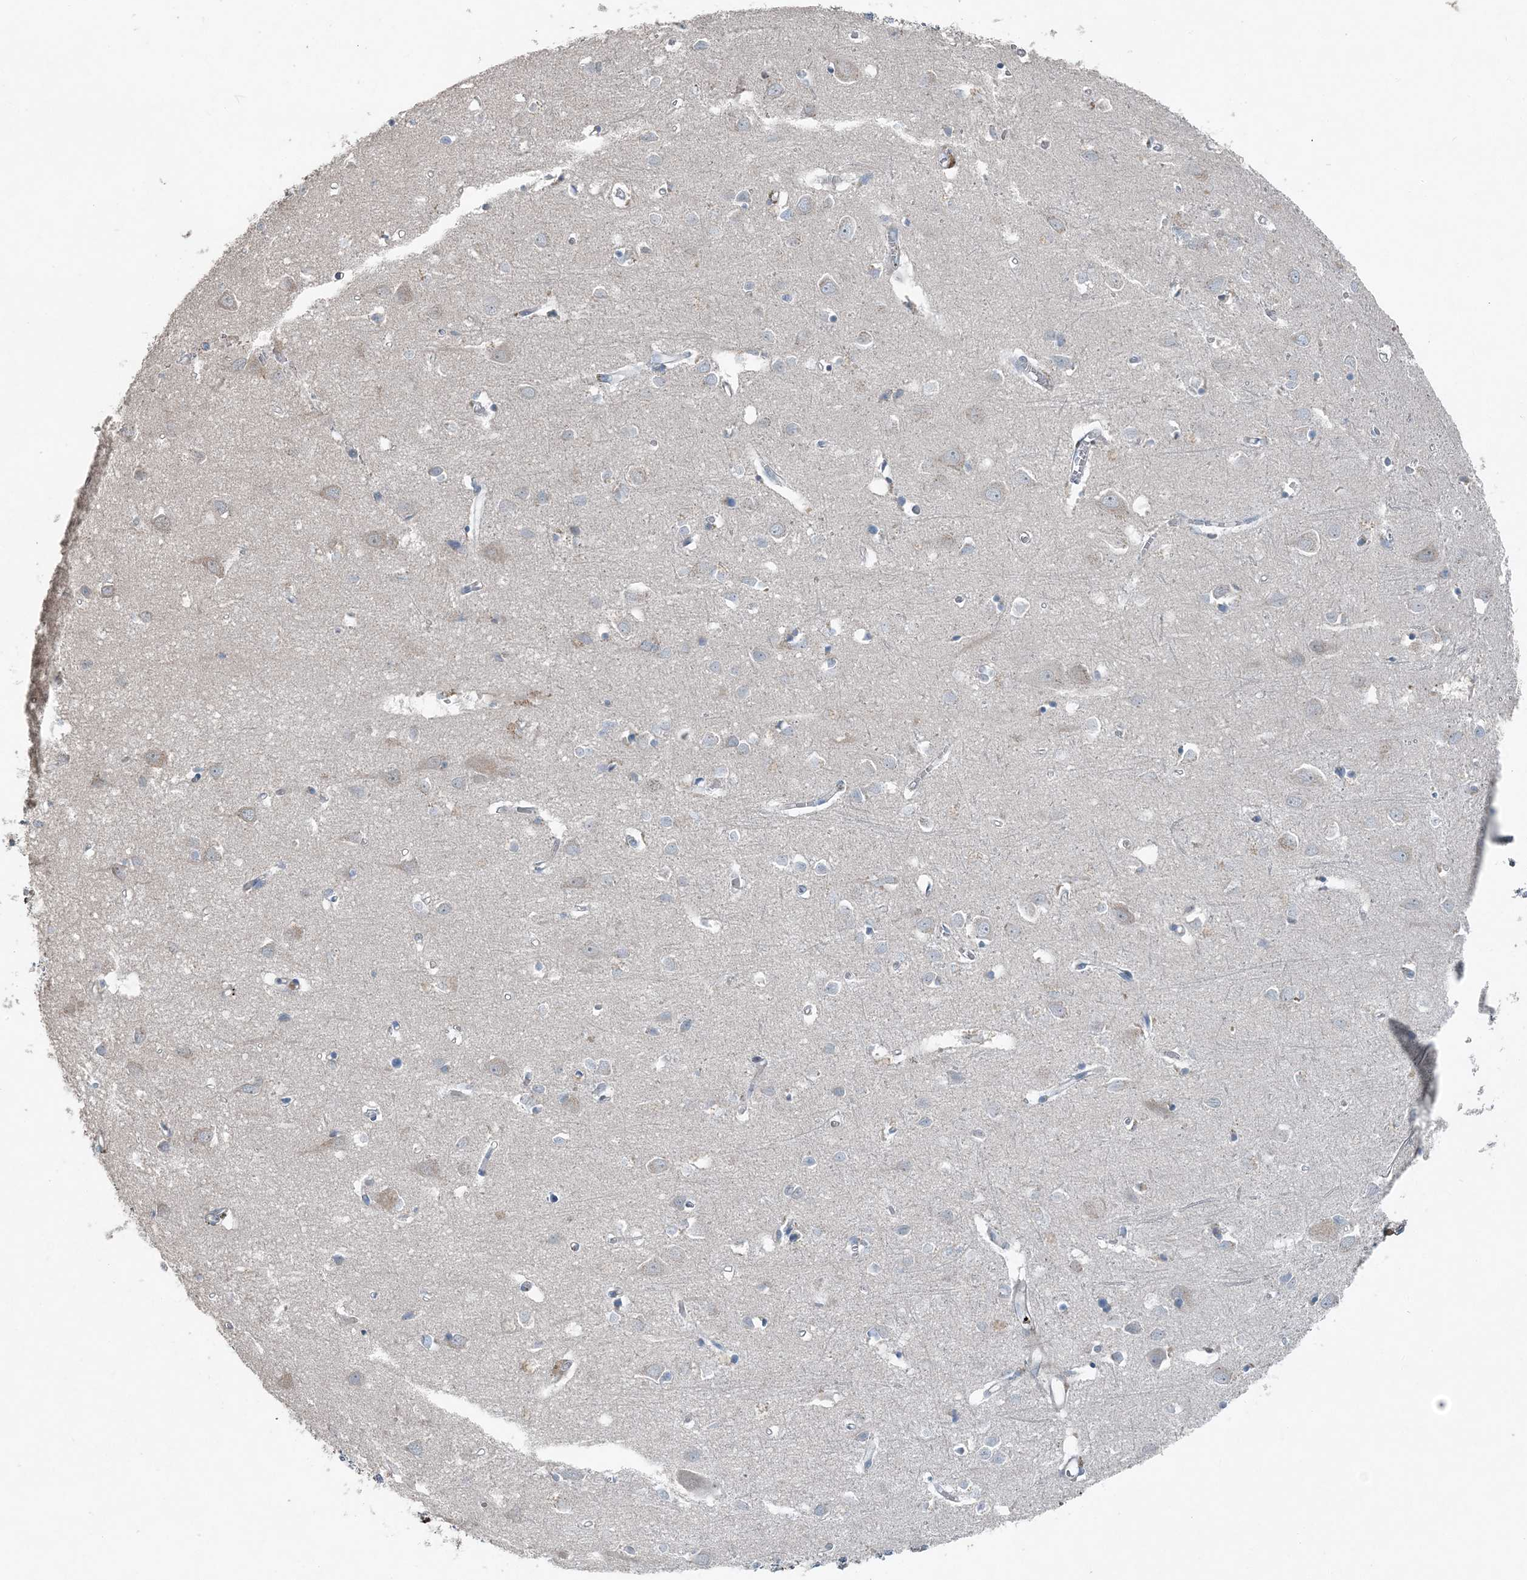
{"staining": {"intensity": "negative", "quantity": "none", "location": "none"}, "tissue": "cerebral cortex", "cell_type": "Endothelial cells", "image_type": "normal", "snomed": [{"axis": "morphology", "description": "Normal tissue, NOS"}, {"axis": "topography", "description": "Cerebral cortex"}], "caption": "Micrograph shows no protein expression in endothelial cells of benign cerebral cortex. (Stains: DAB immunohistochemistry (IHC) with hematoxylin counter stain, Microscopy: brightfield microscopy at high magnification).", "gene": "KY", "patient": {"sex": "female", "age": 64}}